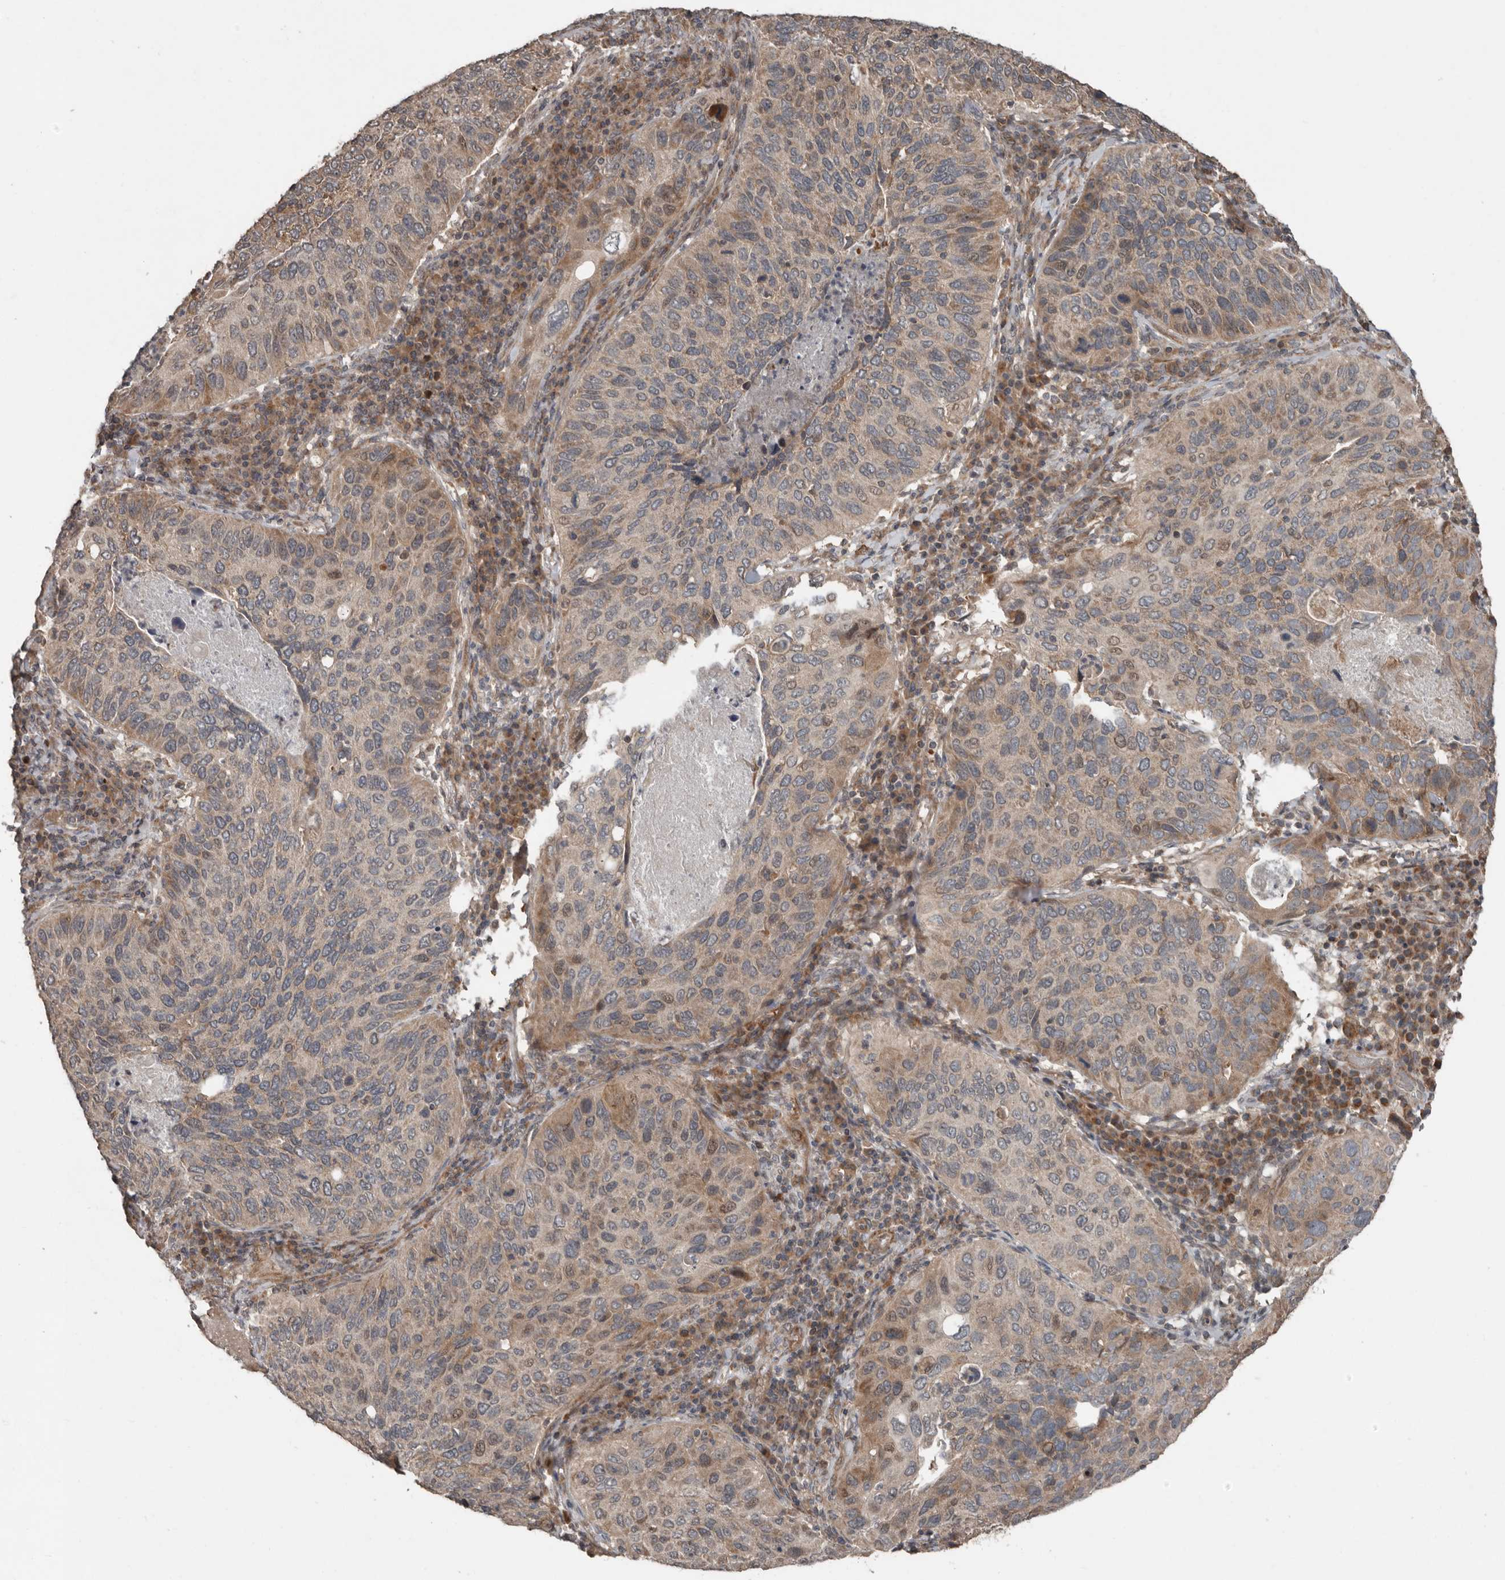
{"staining": {"intensity": "weak", "quantity": "25%-75%", "location": "cytoplasmic/membranous"}, "tissue": "cervical cancer", "cell_type": "Tumor cells", "image_type": "cancer", "snomed": [{"axis": "morphology", "description": "Squamous cell carcinoma, NOS"}, {"axis": "topography", "description": "Cervix"}], "caption": "IHC image of neoplastic tissue: human cervical cancer (squamous cell carcinoma) stained using immunohistochemistry reveals low levels of weak protein expression localized specifically in the cytoplasmic/membranous of tumor cells, appearing as a cytoplasmic/membranous brown color.", "gene": "SLC6A7", "patient": {"sex": "female", "age": 38}}